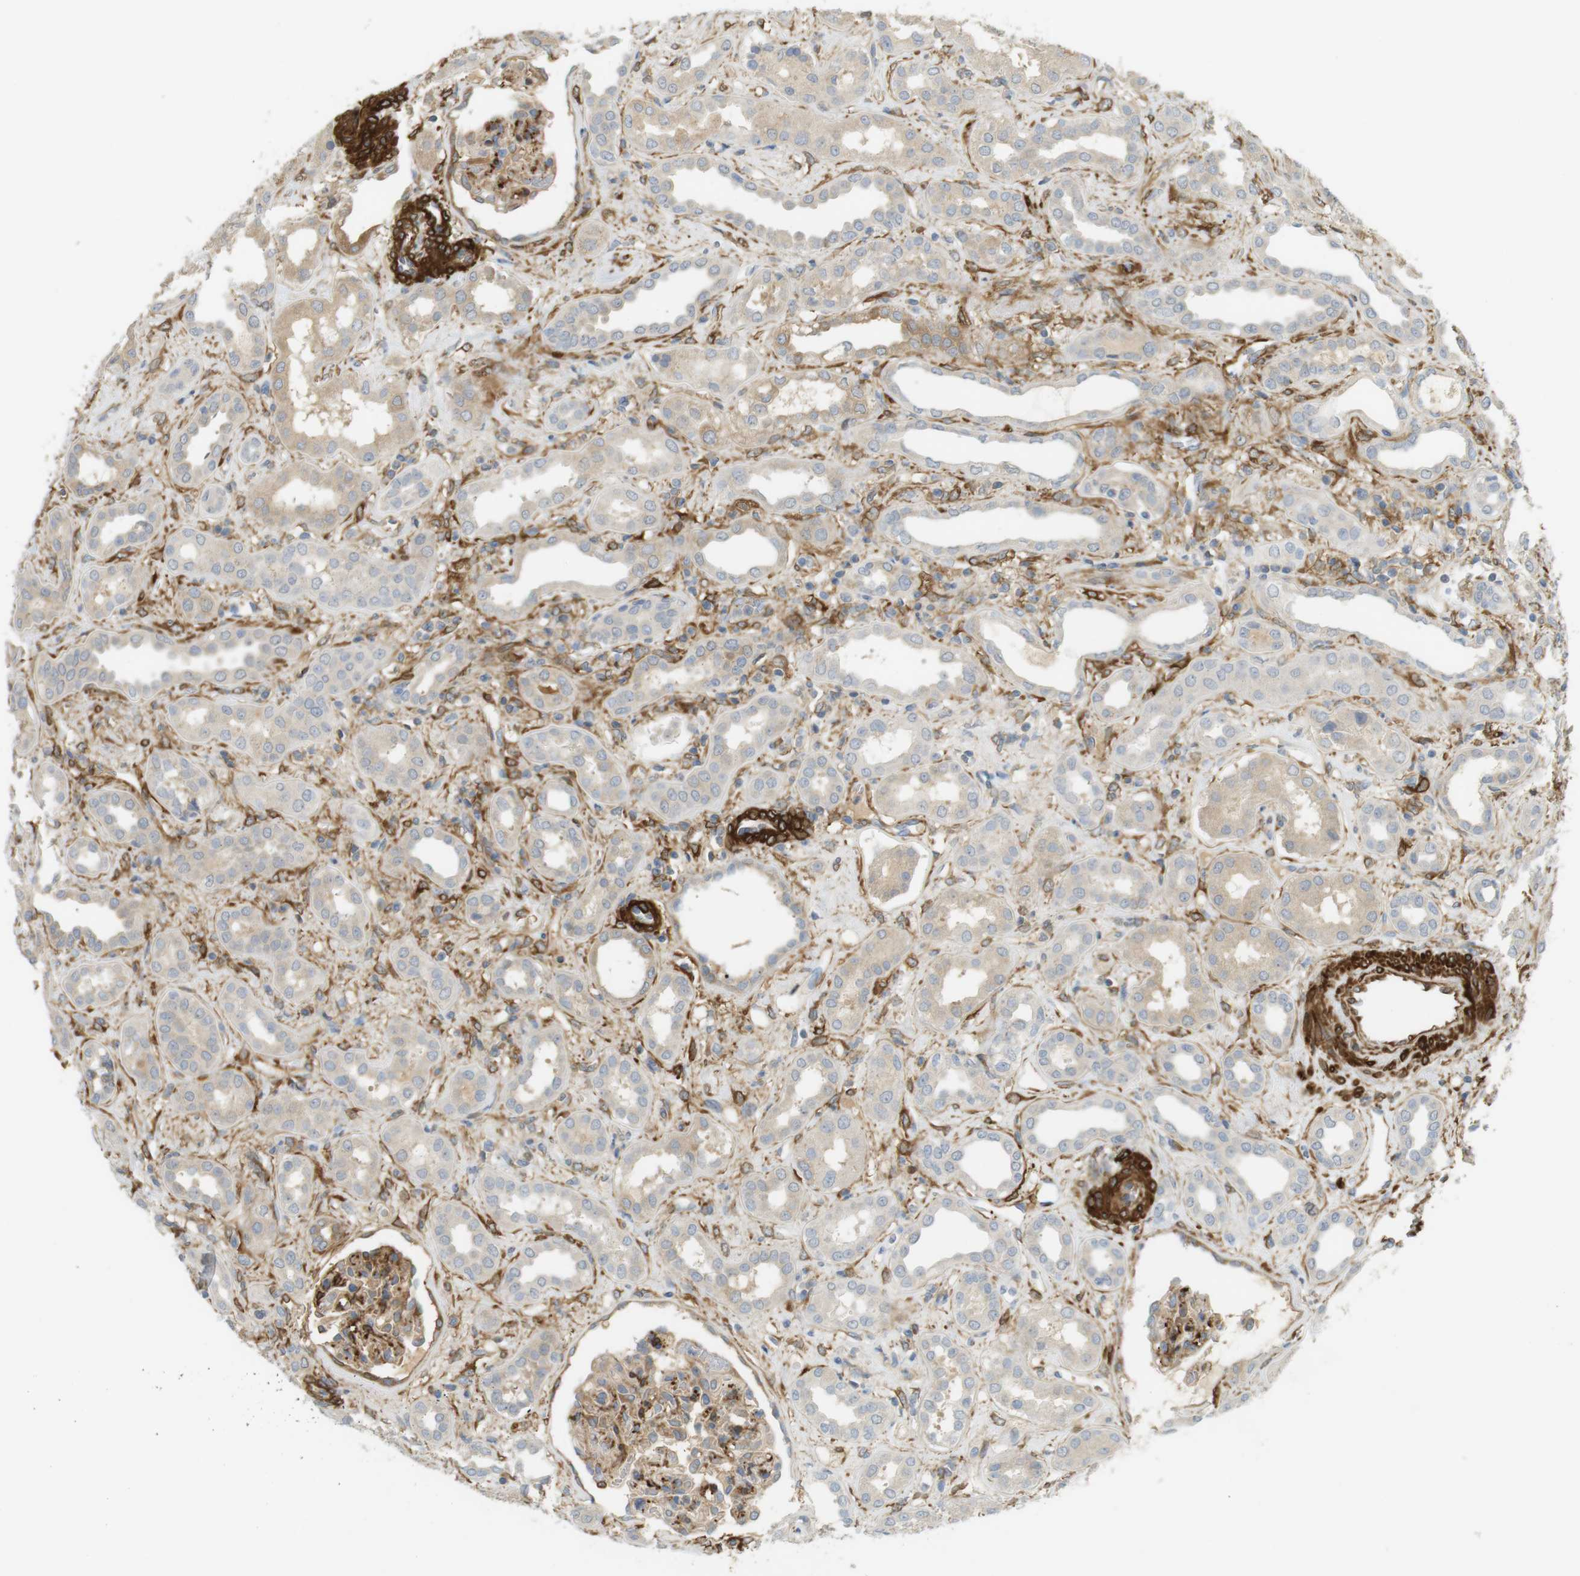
{"staining": {"intensity": "moderate", "quantity": ">75%", "location": "cytoplasmic/membranous"}, "tissue": "kidney", "cell_type": "Cells in glomeruli", "image_type": "normal", "snomed": [{"axis": "morphology", "description": "Normal tissue, NOS"}, {"axis": "topography", "description": "Kidney"}], "caption": "Immunohistochemistry (DAB) staining of benign kidney exhibits moderate cytoplasmic/membranous protein expression in approximately >75% of cells in glomeruli.", "gene": "PDE3A", "patient": {"sex": "male", "age": 59}}